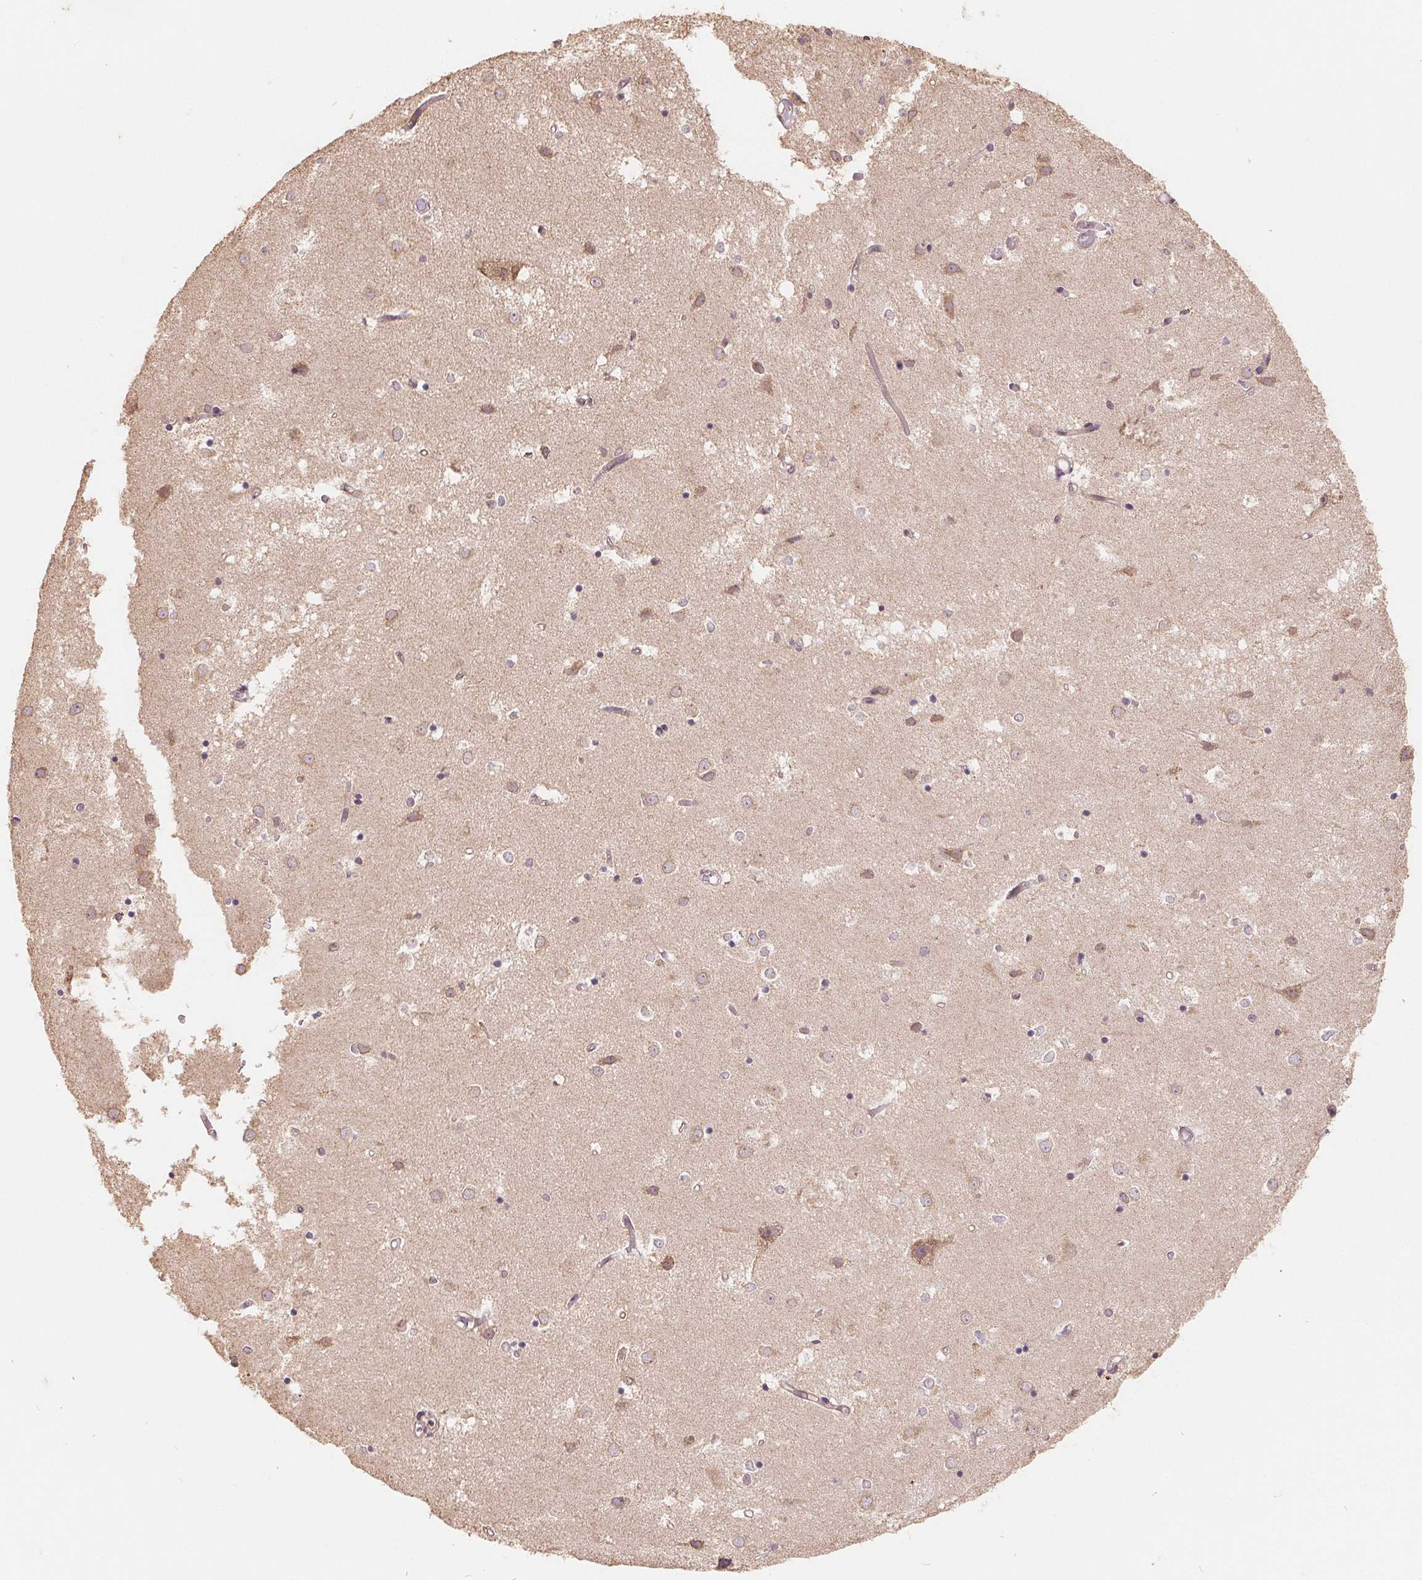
{"staining": {"intensity": "weak", "quantity": "25%-75%", "location": "cytoplasmic/membranous"}, "tissue": "caudate", "cell_type": "Glial cells", "image_type": "normal", "snomed": [{"axis": "morphology", "description": "Normal tissue, NOS"}, {"axis": "topography", "description": "Lateral ventricle wall"}], "caption": "Caudate stained with DAB (3,3'-diaminobenzidine) immunohistochemistry (IHC) exhibits low levels of weak cytoplasmic/membranous positivity in approximately 25%-75% of glial cells.", "gene": "CDIPT", "patient": {"sex": "male", "age": 54}}